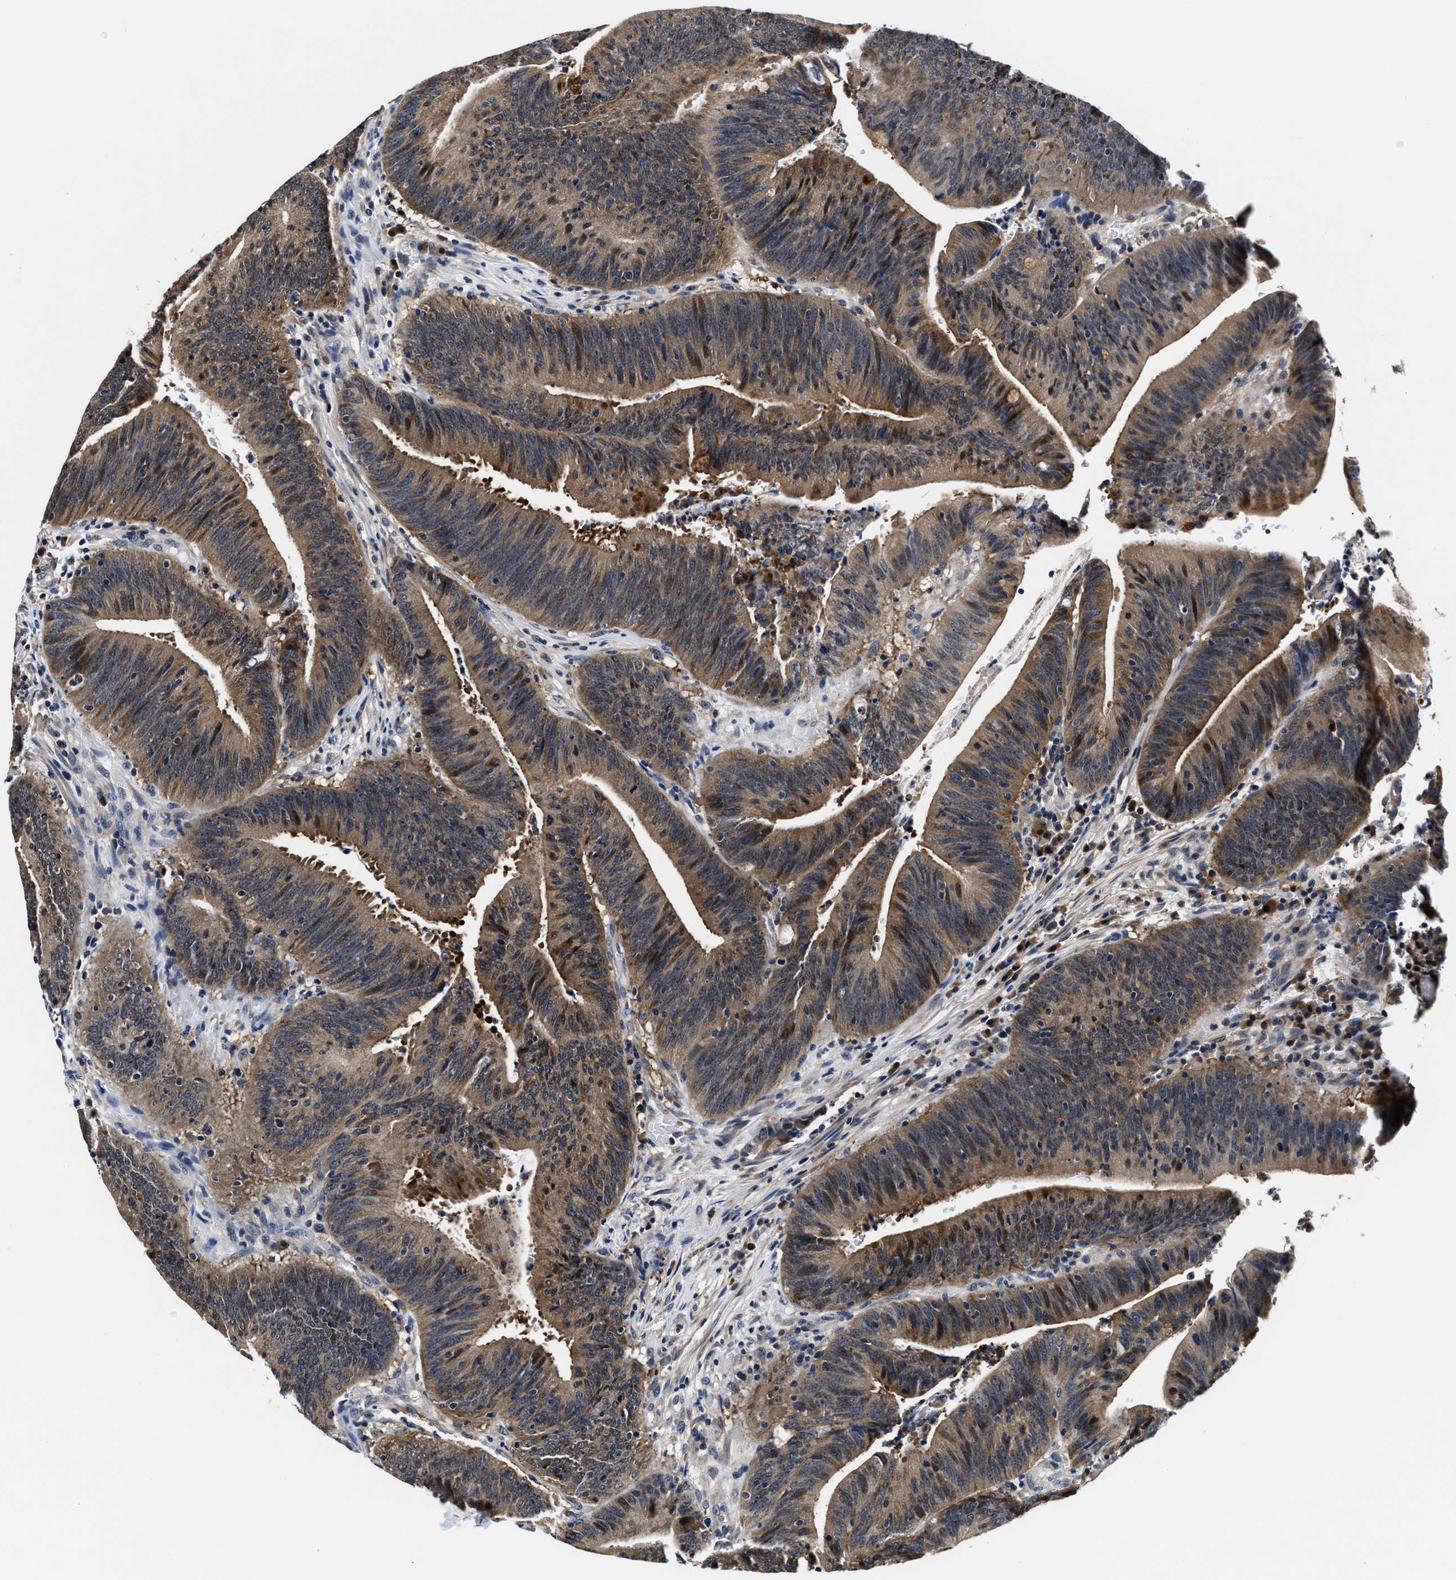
{"staining": {"intensity": "moderate", "quantity": ">75%", "location": "cytoplasmic/membranous"}, "tissue": "colorectal cancer", "cell_type": "Tumor cells", "image_type": "cancer", "snomed": [{"axis": "morphology", "description": "Normal tissue, NOS"}, {"axis": "morphology", "description": "Adenocarcinoma, NOS"}, {"axis": "topography", "description": "Rectum"}], "caption": "A histopathology image of human colorectal cancer stained for a protein shows moderate cytoplasmic/membranous brown staining in tumor cells.", "gene": "PHPT1", "patient": {"sex": "female", "age": 66}}